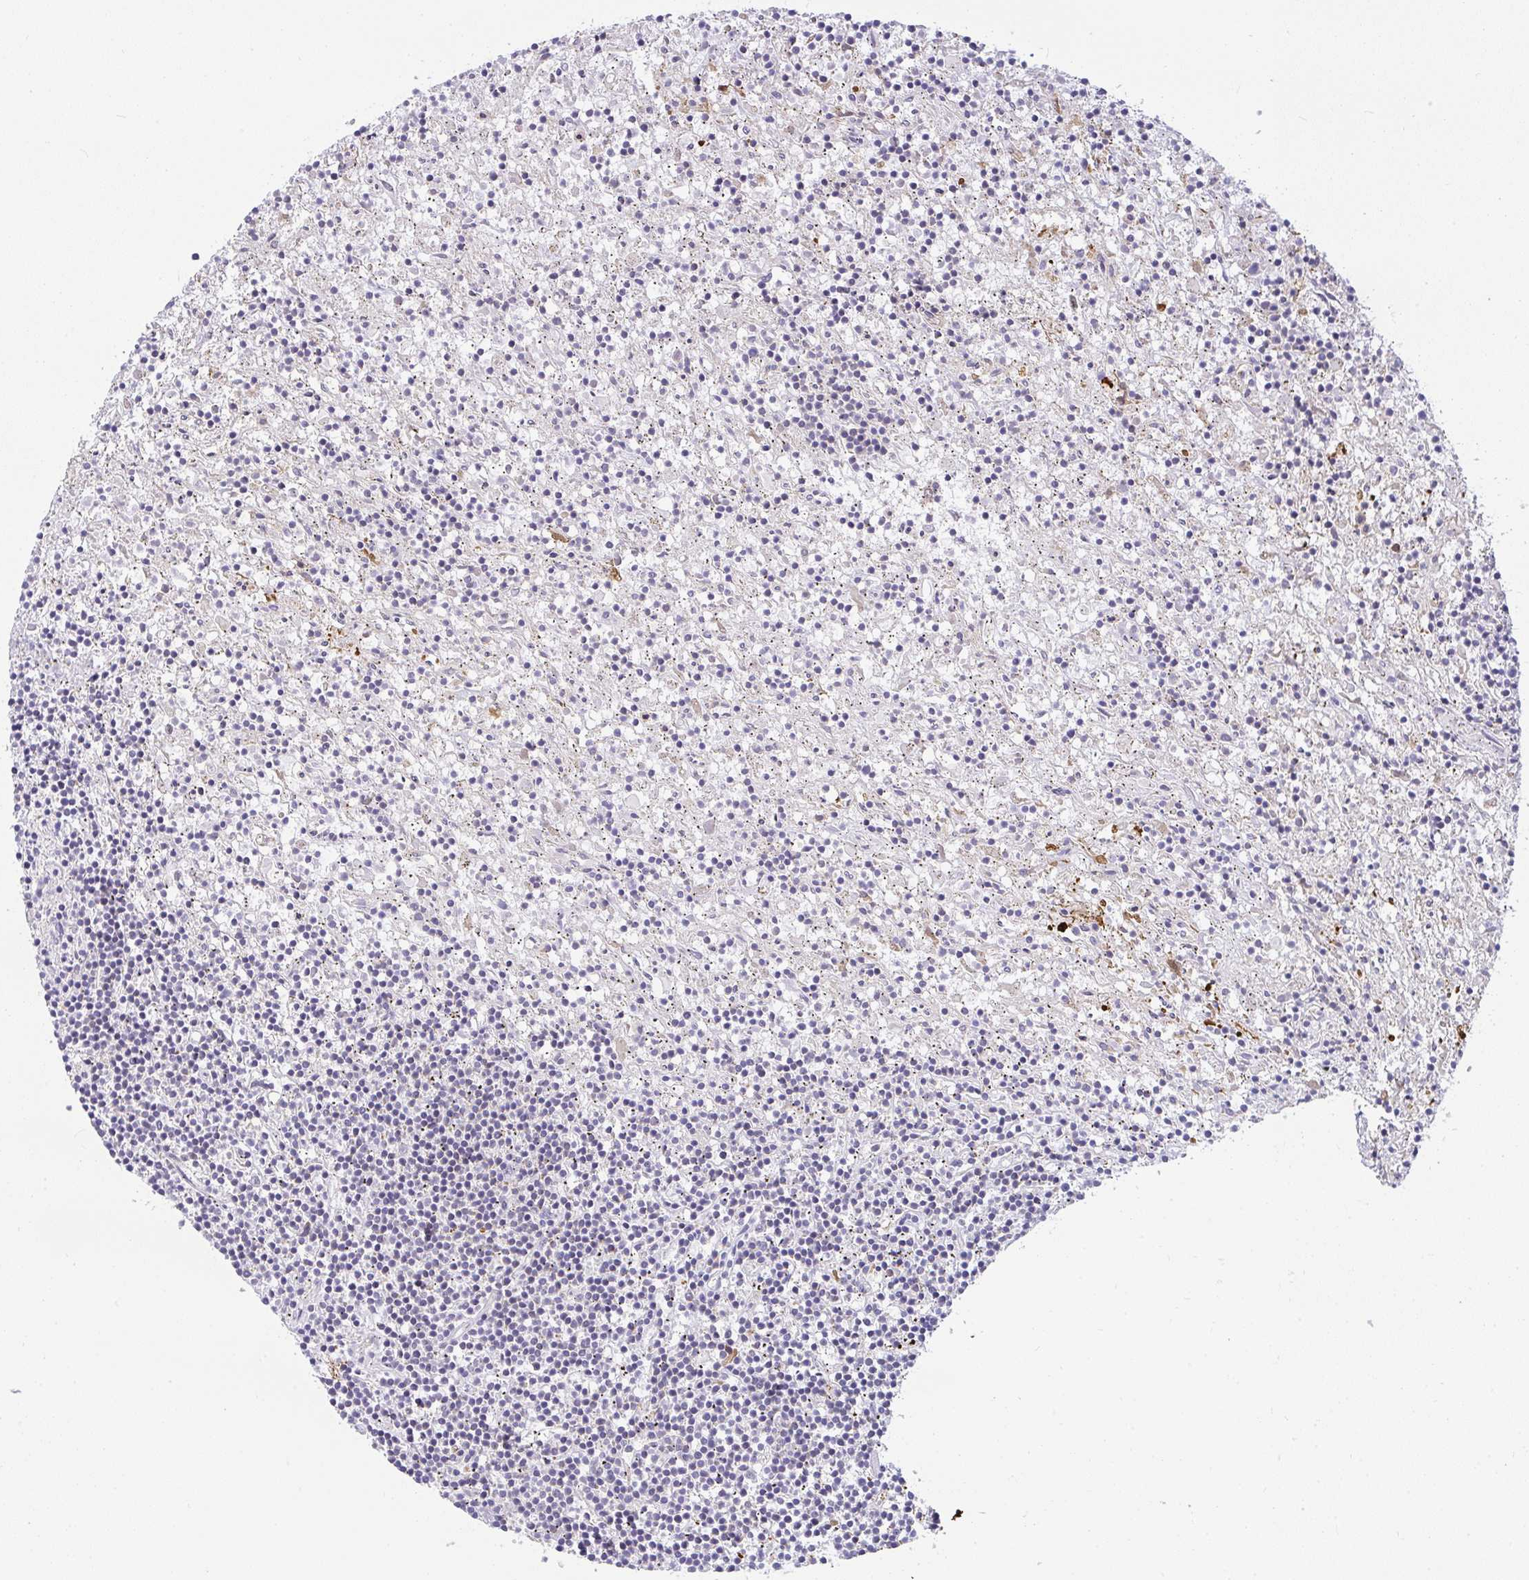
{"staining": {"intensity": "negative", "quantity": "none", "location": "none"}, "tissue": "lymphoma", "cell_type": "Tumor cells", "image_type": "cancer", "snomed": [{"axis": "morphology", "description": "Malignant lymphoma, non-Hodgkin's type, Low grade"}, {"axis": "topography", "description": "Spleen"}], "caption": "Image shows no protein expression in tumor cells of low-grade malignant lymphoma, non-Hodgkin's type tissue. Nuclei are stained in blue.", "gene": "SRRM4", "patient": {"sex": "male", "age": 76}}